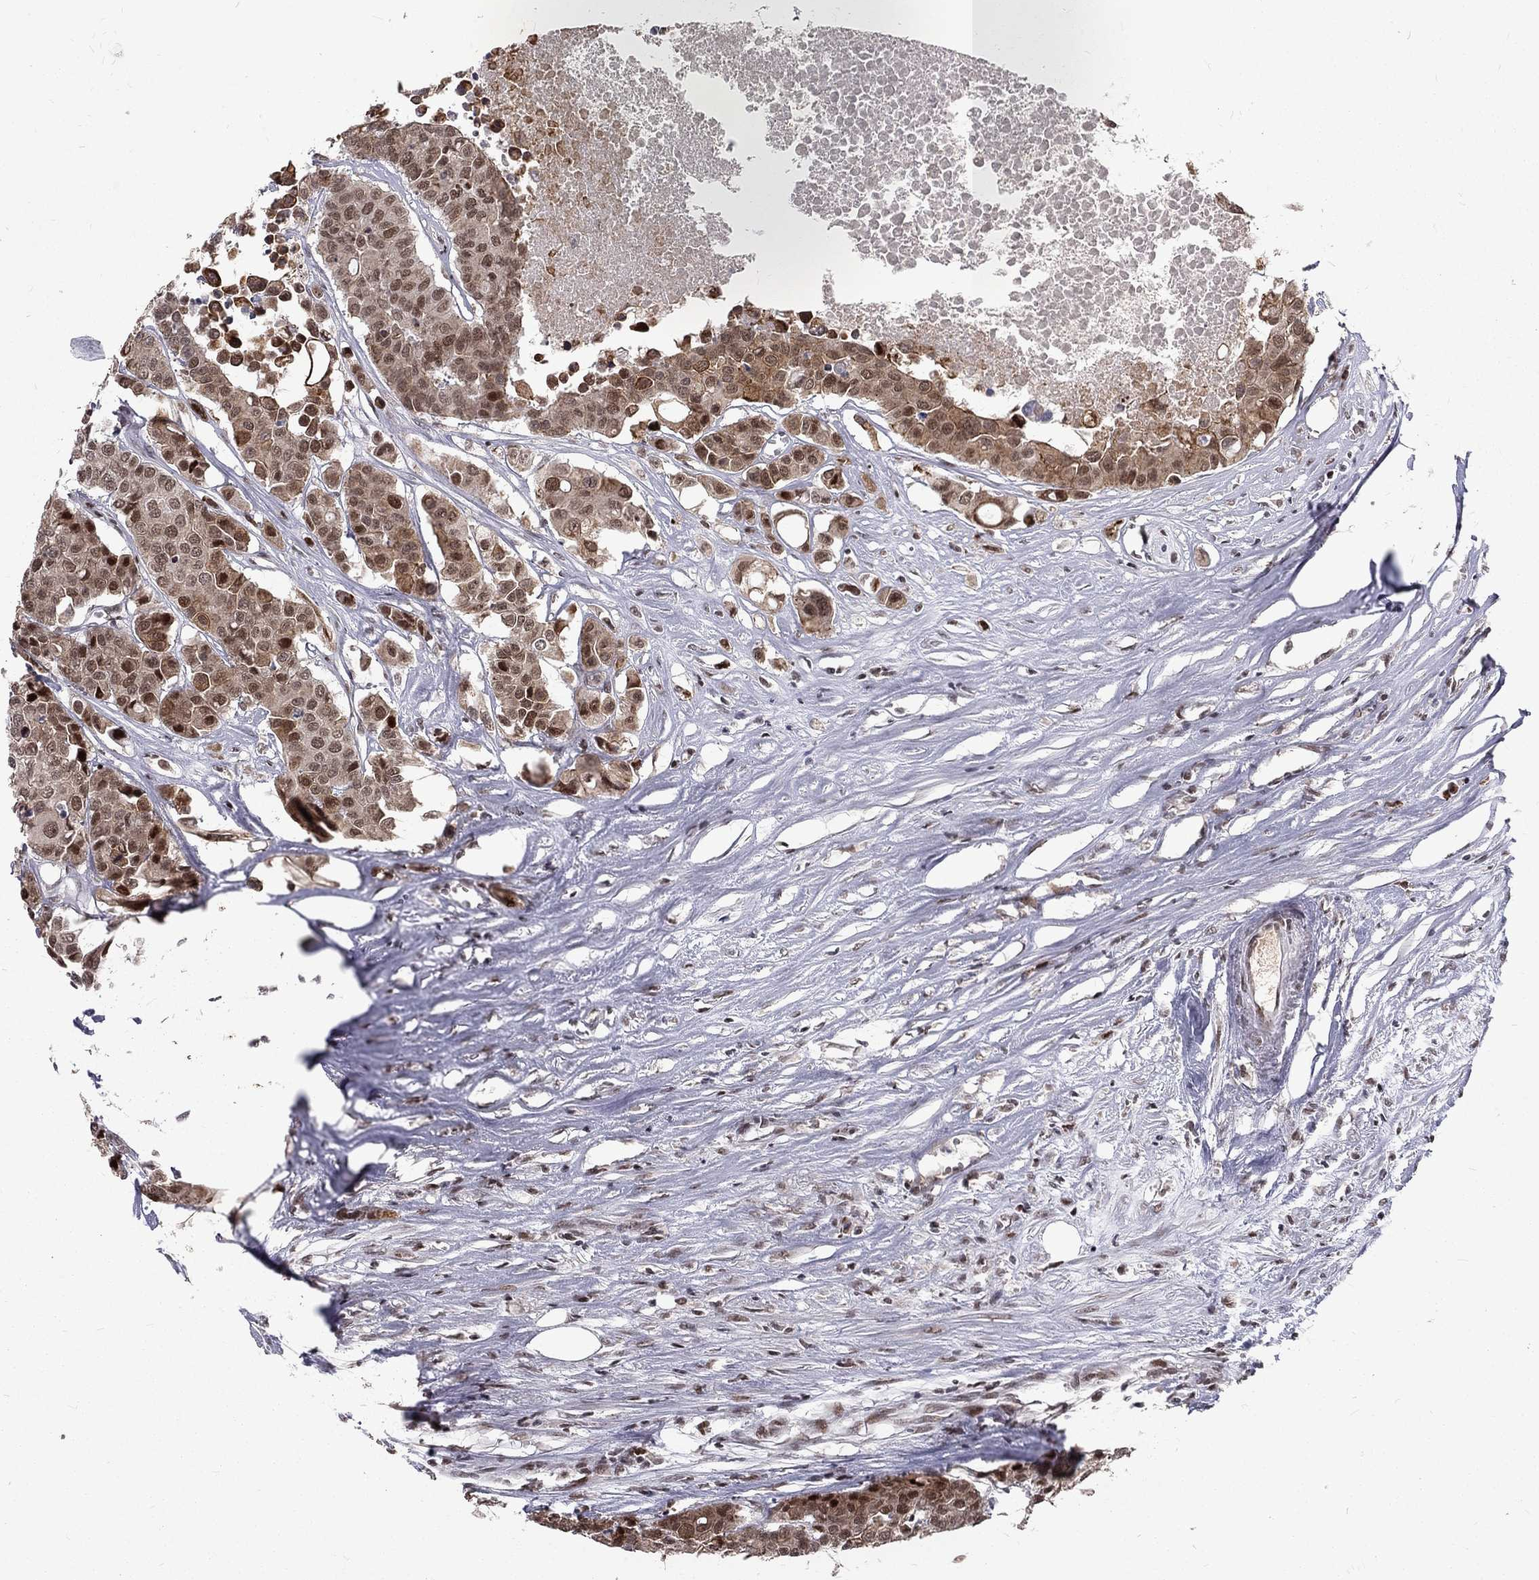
{"staining": {"intensity": "moderate", "quantity": "25%-75%", "location": "cytoplasmic/membranous,nuclear"}, "tissue": "carcinoid", "cell_type": "Tumor cells", "image_type": "cancer", "snomed": [{"axis": "morphology", "description": "Carcinoid, malignant, NOS"}, {"axis": "topography", "description": "Colon"}], "caption": "The photomicrograph shows a brown stain indicating the presence of a protein in the cytoplasmic/membranous and nuclear of tumor cells in carcinoid.", "gene": "TCEAL1", "patient": {"sex": "male", "age": 81}}